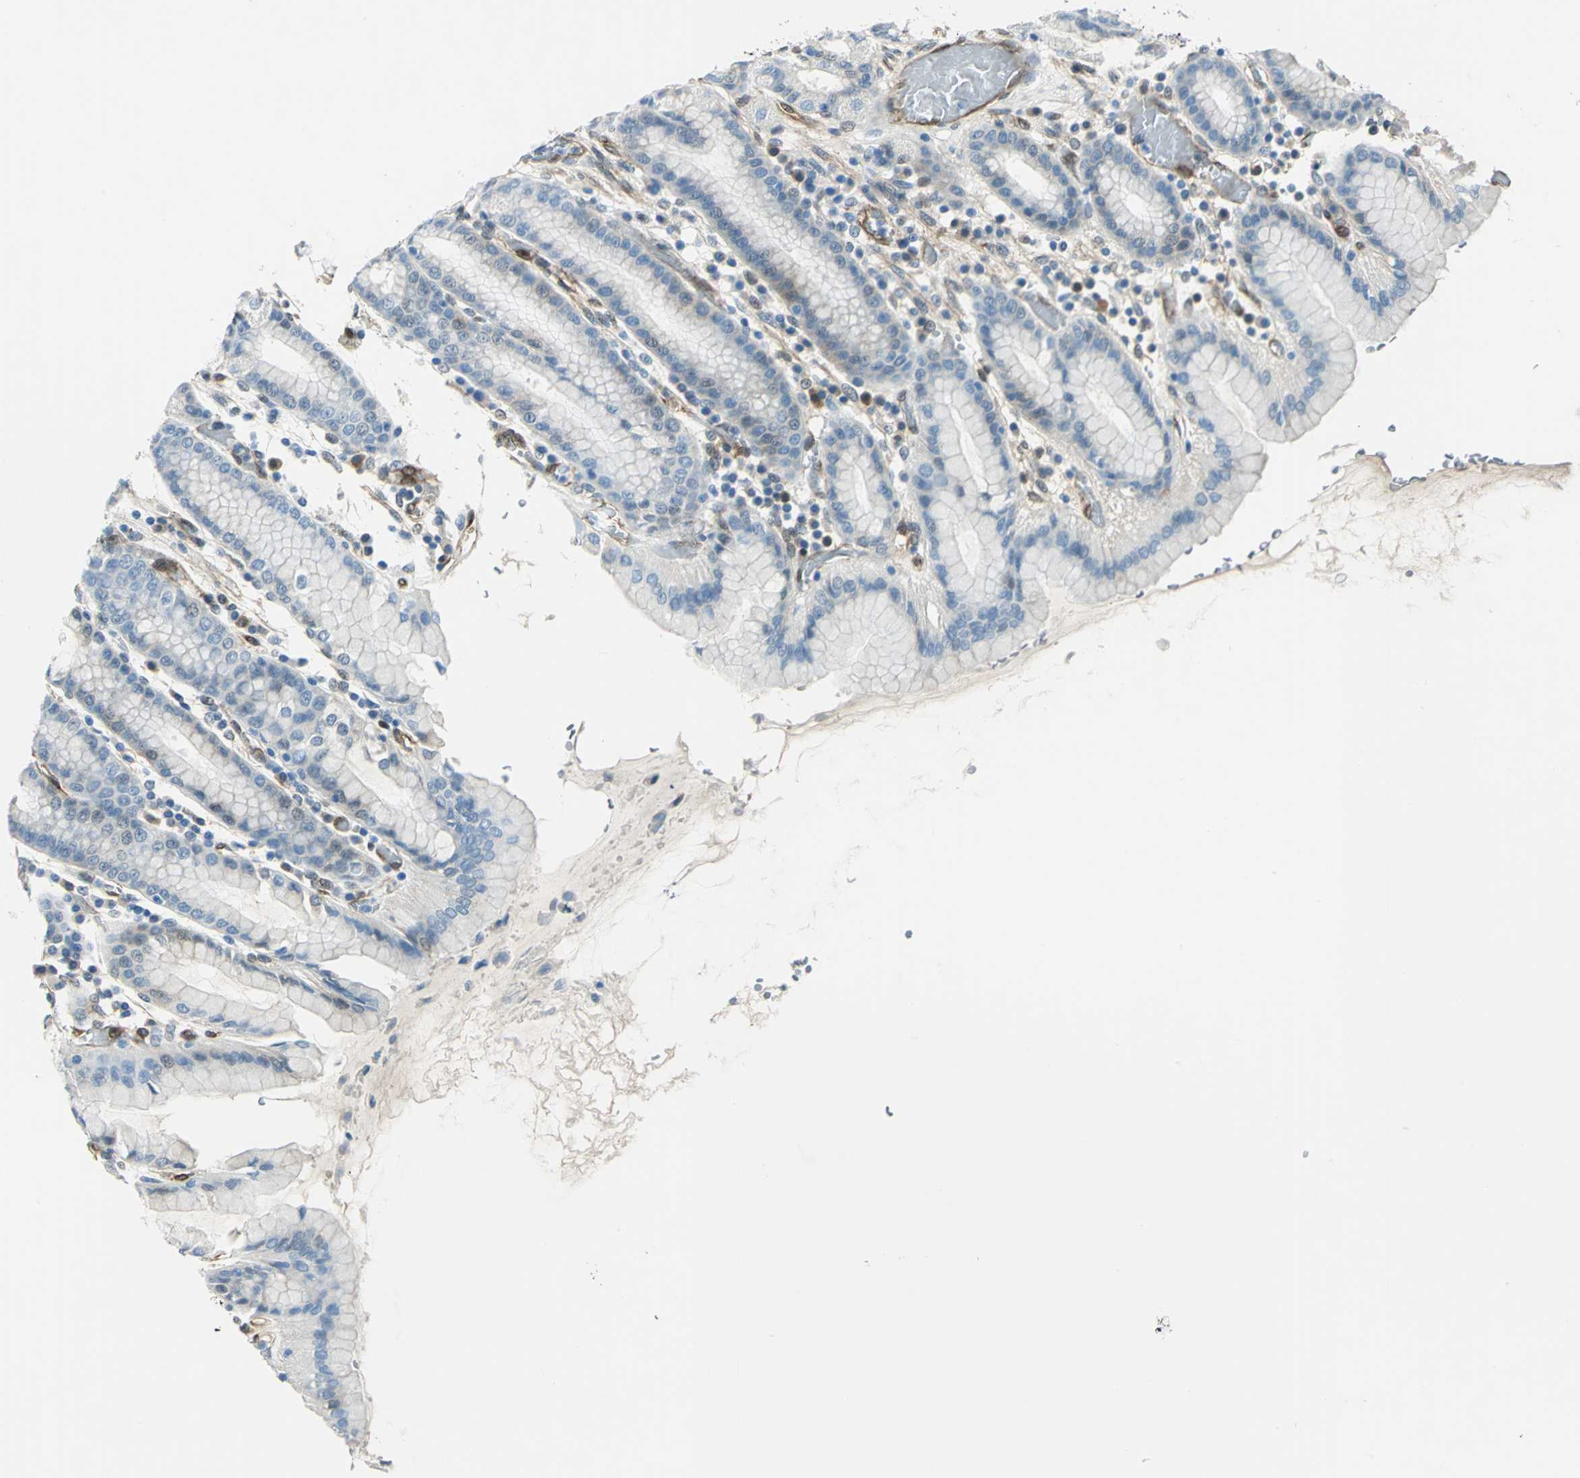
{"staining": {"intensity": "moderate", "quantity": "25%-75%", "location": "cytoplasmic/membranous"}, "tissue": "stomach", "cell_type": "Glandular cells", "image_type": "normal", "snomed": [{"axis": "morphology", "description": "Normal tissue, NOS"}, {"axis": "topography", "description": "Stomach, upper"}], "caption": "Approximately 25%-75% of glandular cells in normal human stomach reveal moderate cytoplasmic/membranous protein expression as visualized by brown immunohistochemical staining.", "gene": "HSPB1", "patient": {"sex": "male", "age": 68}}